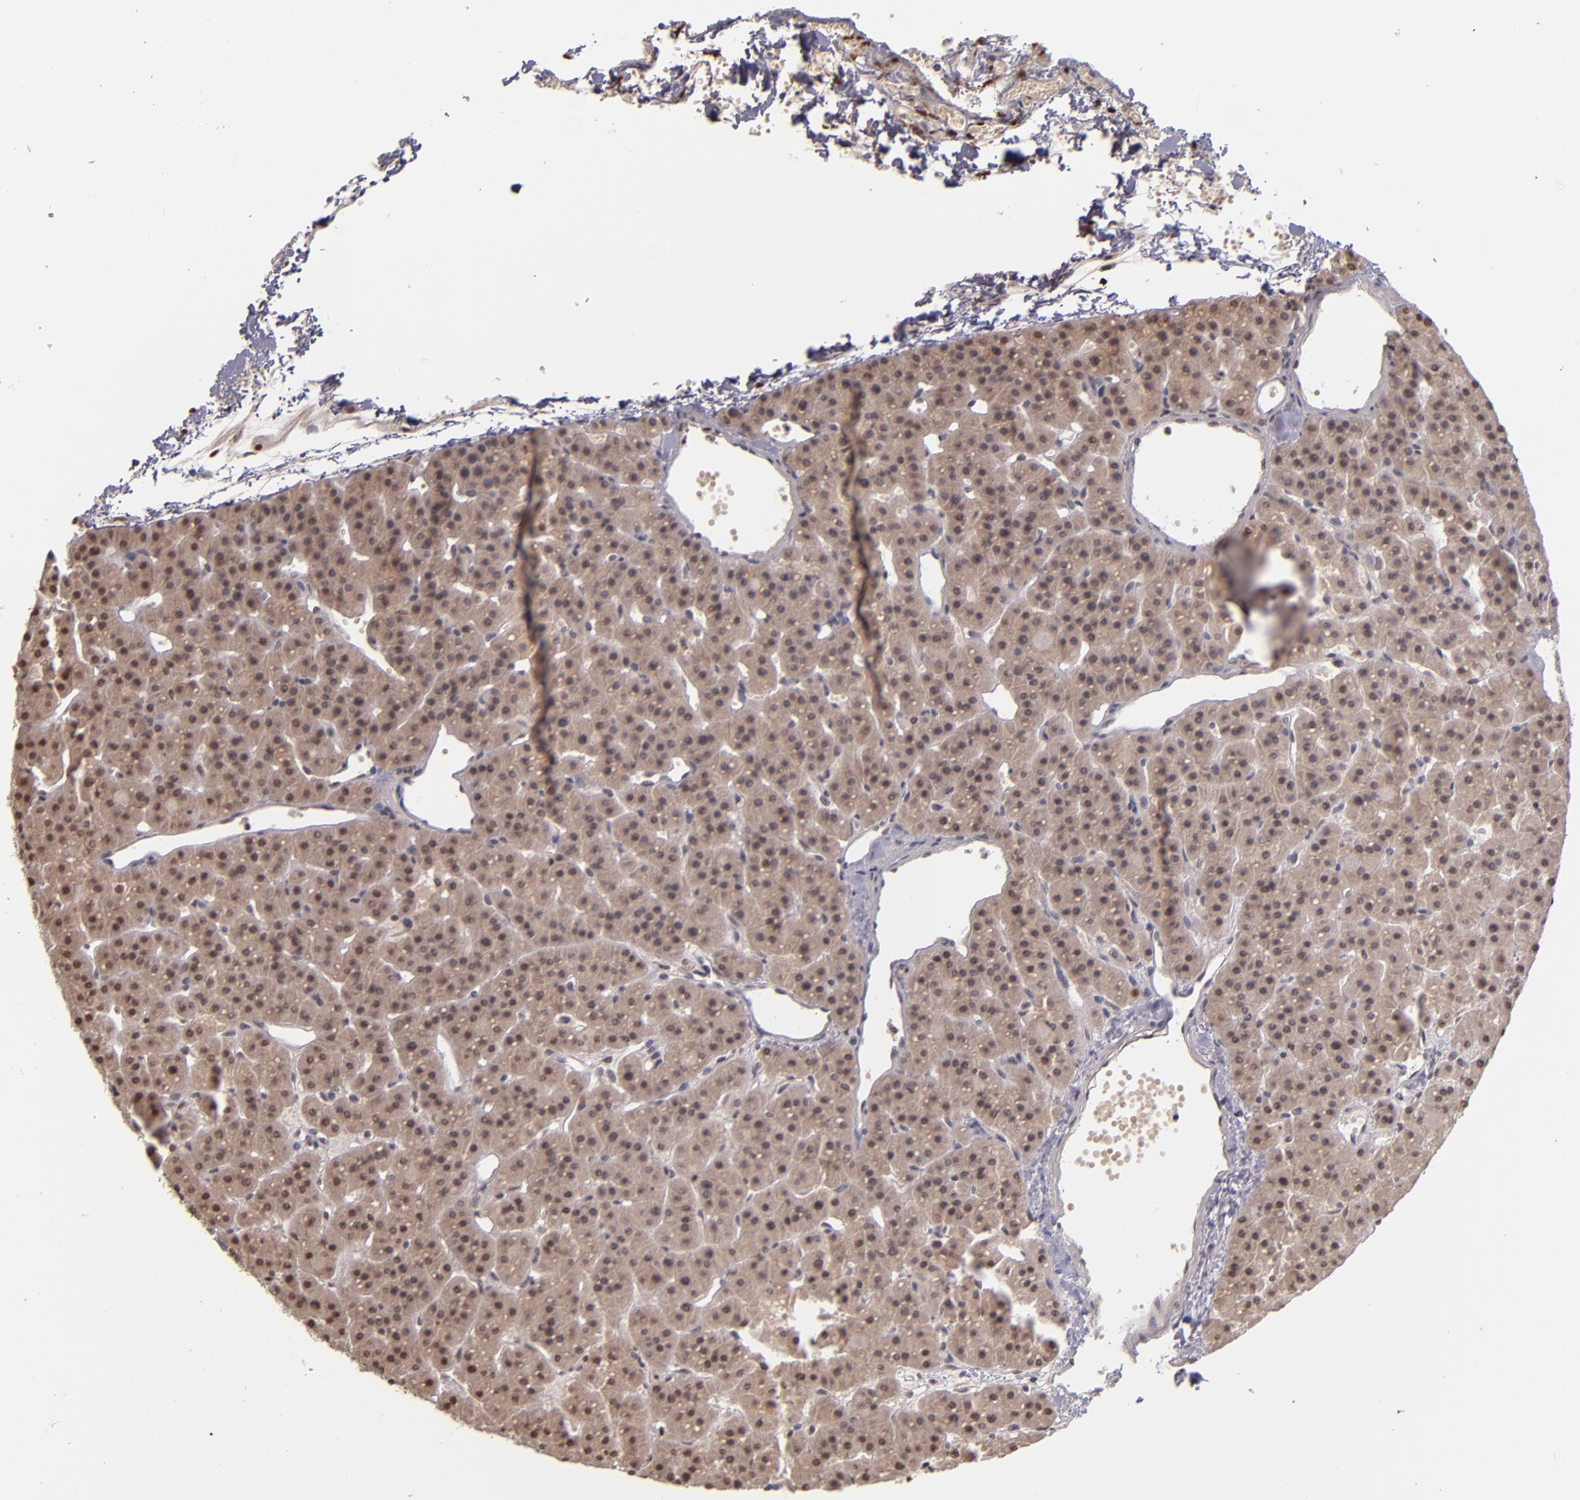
{"staining": {"intensity": "moderate", "quantity": ">75%", "location": "cytoplasmic/membranous"}, "tissue": "parathyroid gland", "cell_type": "Glandular cells", "image_type": "normal", "snomed": [{"axis": "morphology", "description": "Normal tissue, NOS"}, {"axis": "topography", "description": "Parathyroid gland"}], "caption": "Parathyroid gland stained for a protein reveals moderate cytoplasmic/membranous positivity in glandular cells. Using DAB (brown) and hematoxylin (blue) stains, captured at high magnification using brightfield microscopy.", "gene": "TSC2", "patient": {"sex": "female", "age": 76}}